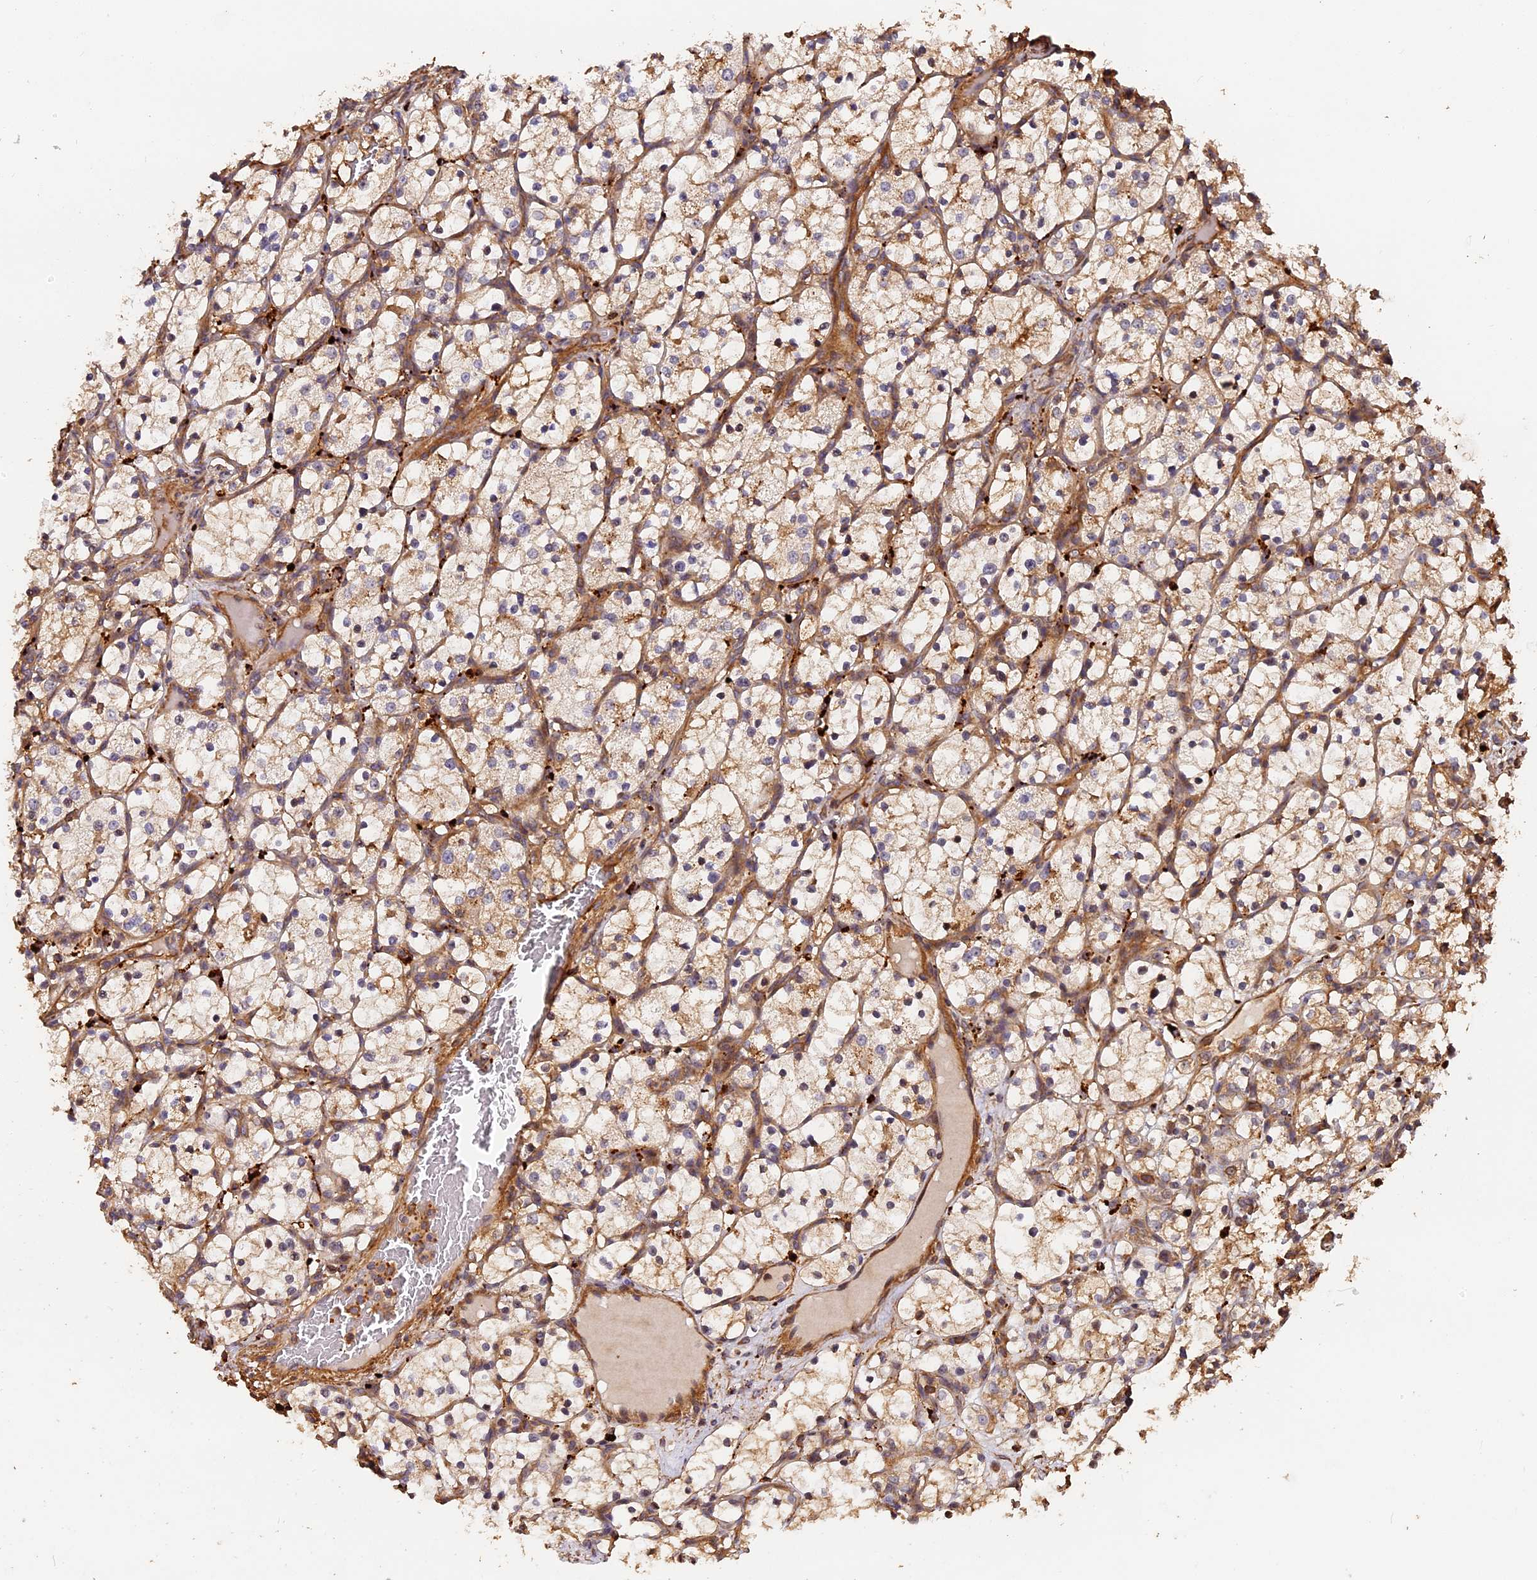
{"staining": {"intensity": "weak", "quantity": ">75%", "location": "cytoplasmic/membranous"}, "tissue": "renal cancer", "cell_type": "Tumor cells", "image_type": "cancer", "snomed": [{"axis": "morphology", "description": "Adenocarcinoma, NOS"}, {"axis": "topography", "description": "Kidney"}], "caption": "A low amount of weak cytoplasmic/membranous staining is present in approximately >75% of tumor cells in adenocarcinoma (renal) tissue. (DAB = brown stain, brightfield microscopy at high magnification).", "gene": "MMP15", "patient": {"sex": "female", "age": 69}}